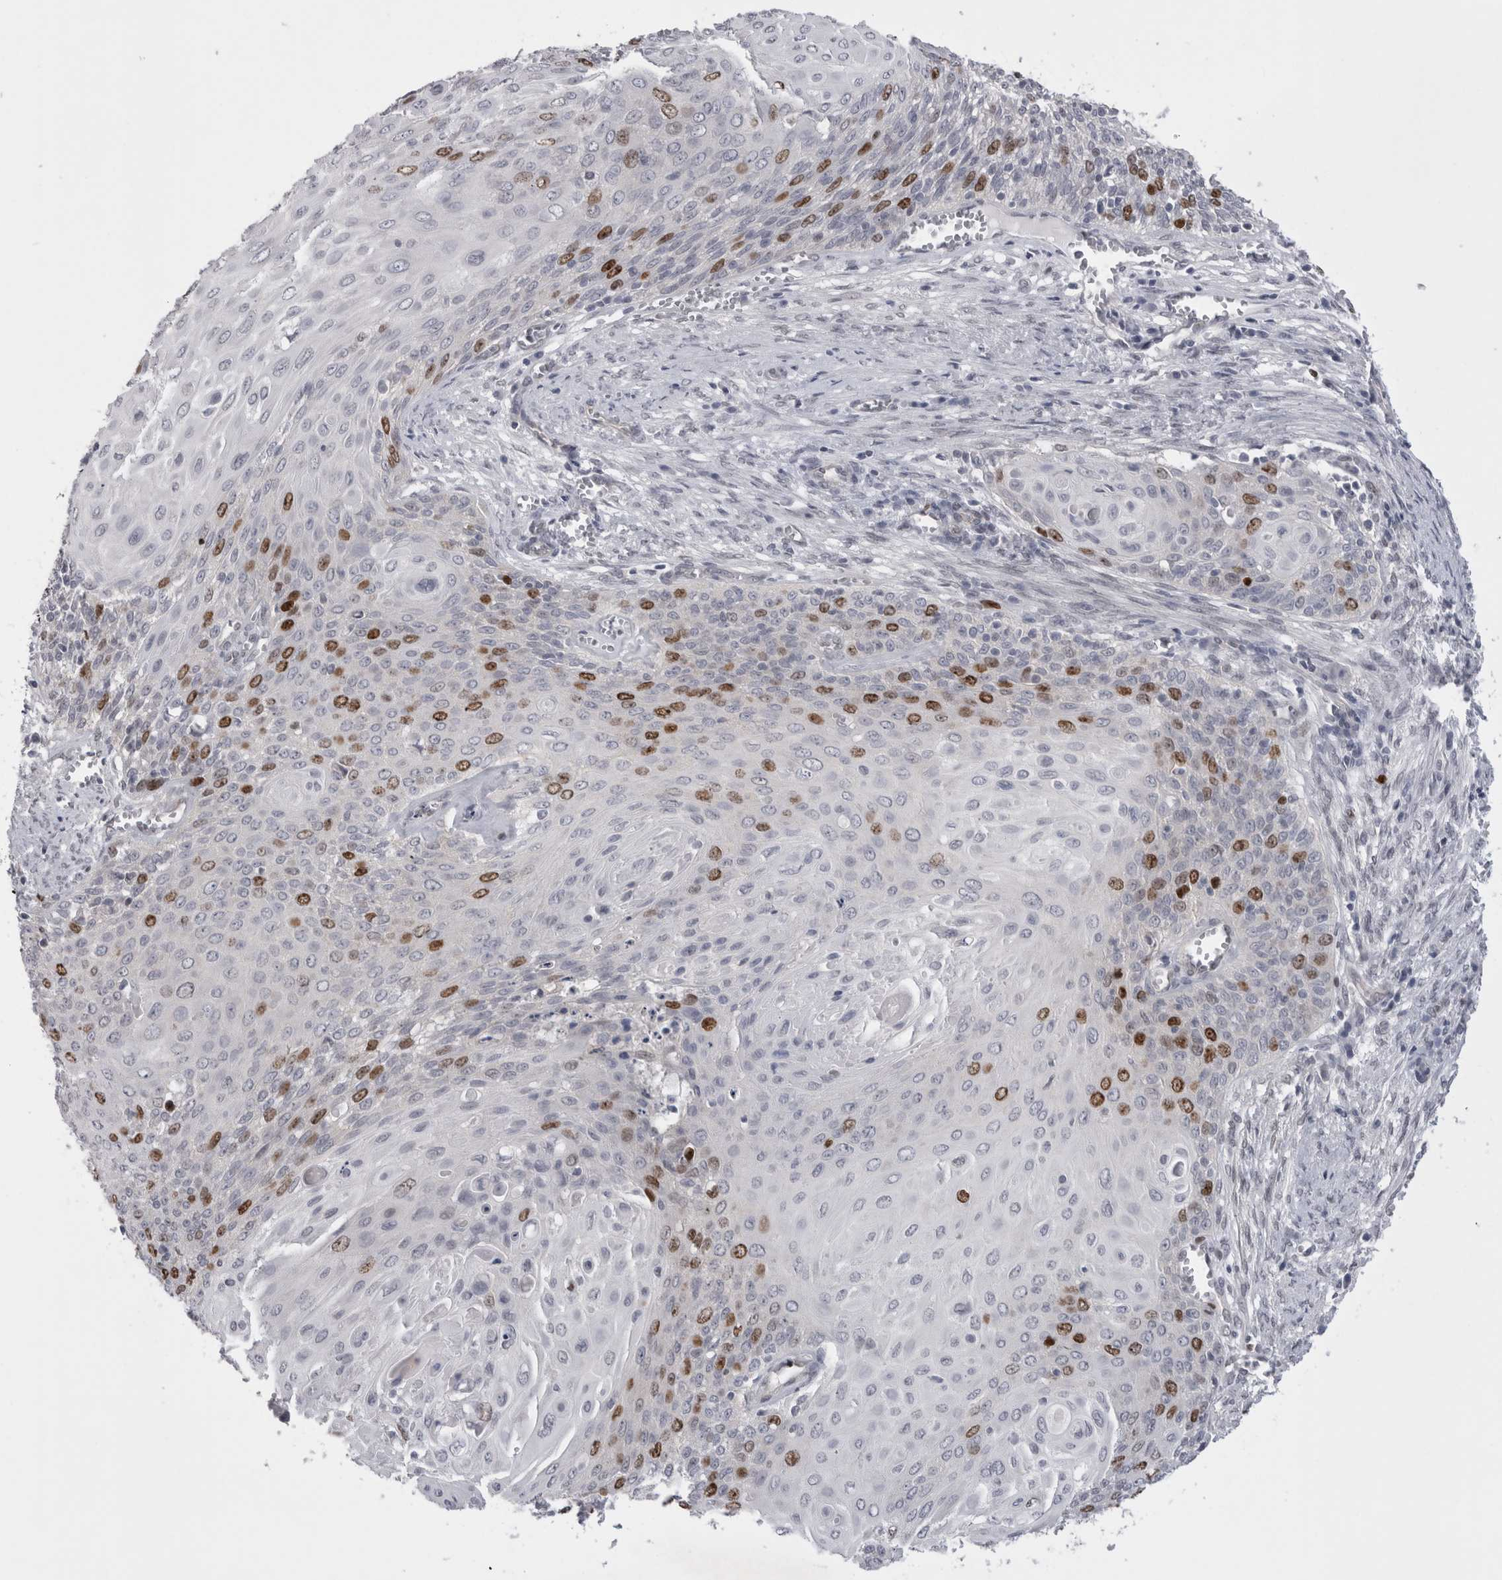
{"staining": {"intensity": "strong", "quantity": "<25%", "location": "nuclear"}, "tissue": "cervical cancer", "cell_type": "Tumor cells", "image_type": "cancer", "snomed": [{"axis": "morphology", "description": "Squamous cell carcinoma, NOS"}, {"axis": "topography", "description": "Cervix"}], "caption": "Cervical cancer stained for a protein displays strong nuclear positivity in tumor cells.", "gene": "KIF18B", "patient": {"sex": "female", "age": 39}}